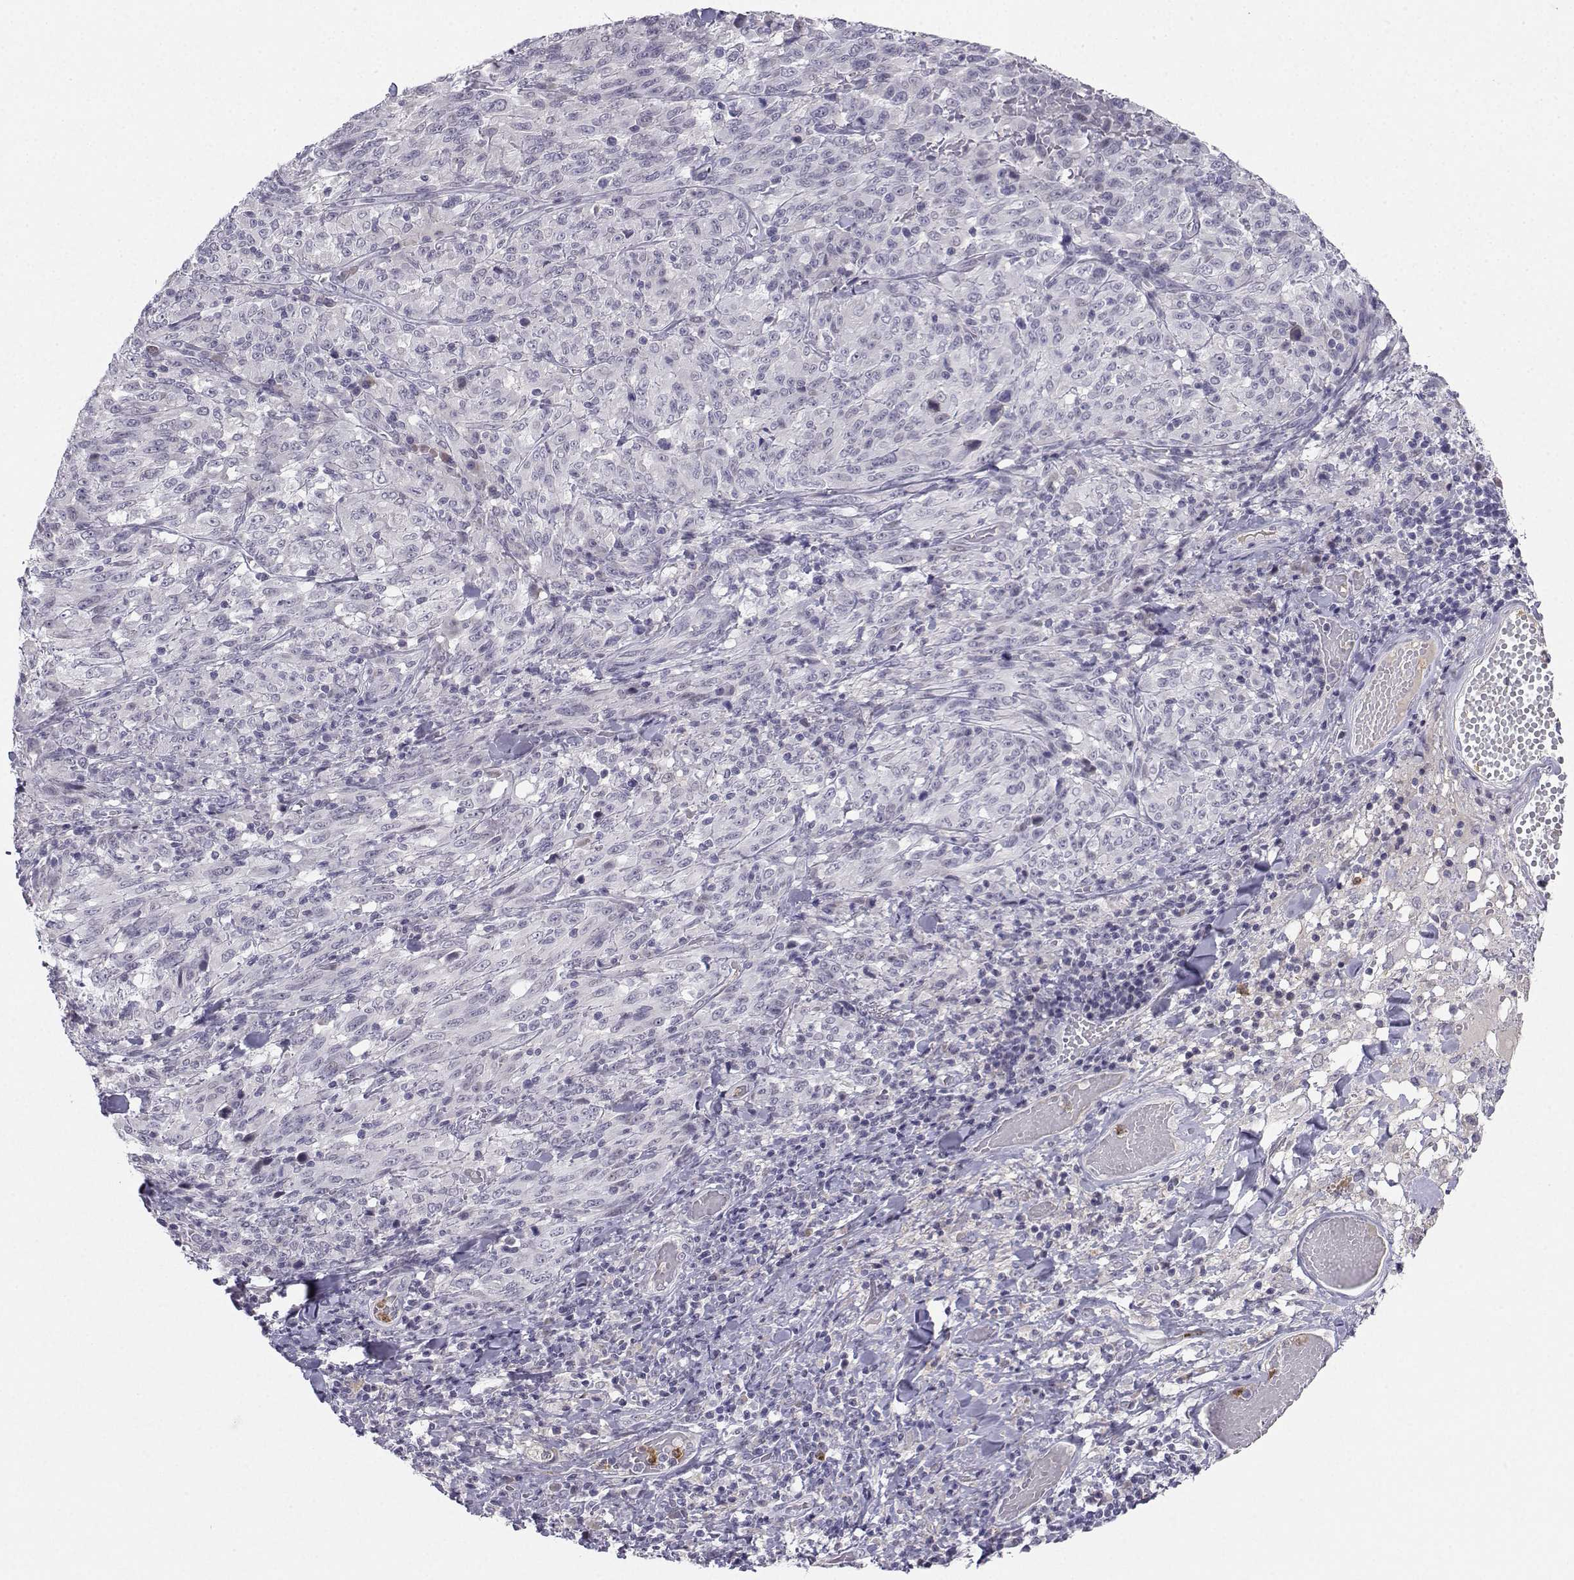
{"staining": {"intensity": "negative", "quantity": "none", "location": "none"}, "tissue": "melanoma", "cell_type": "Tumor cells", "image_type": "cancer", "snomed": [{"axis": "morphology", "description": "Malignant melanoma, NOS"}, {"axis": "topography", "description": "Skin"}], "caption": "Protein analysis of melanoma reveals no significant staining in tumor cells.", "gene": "CALY", "patient": {"sex": "female", "age": 91}}